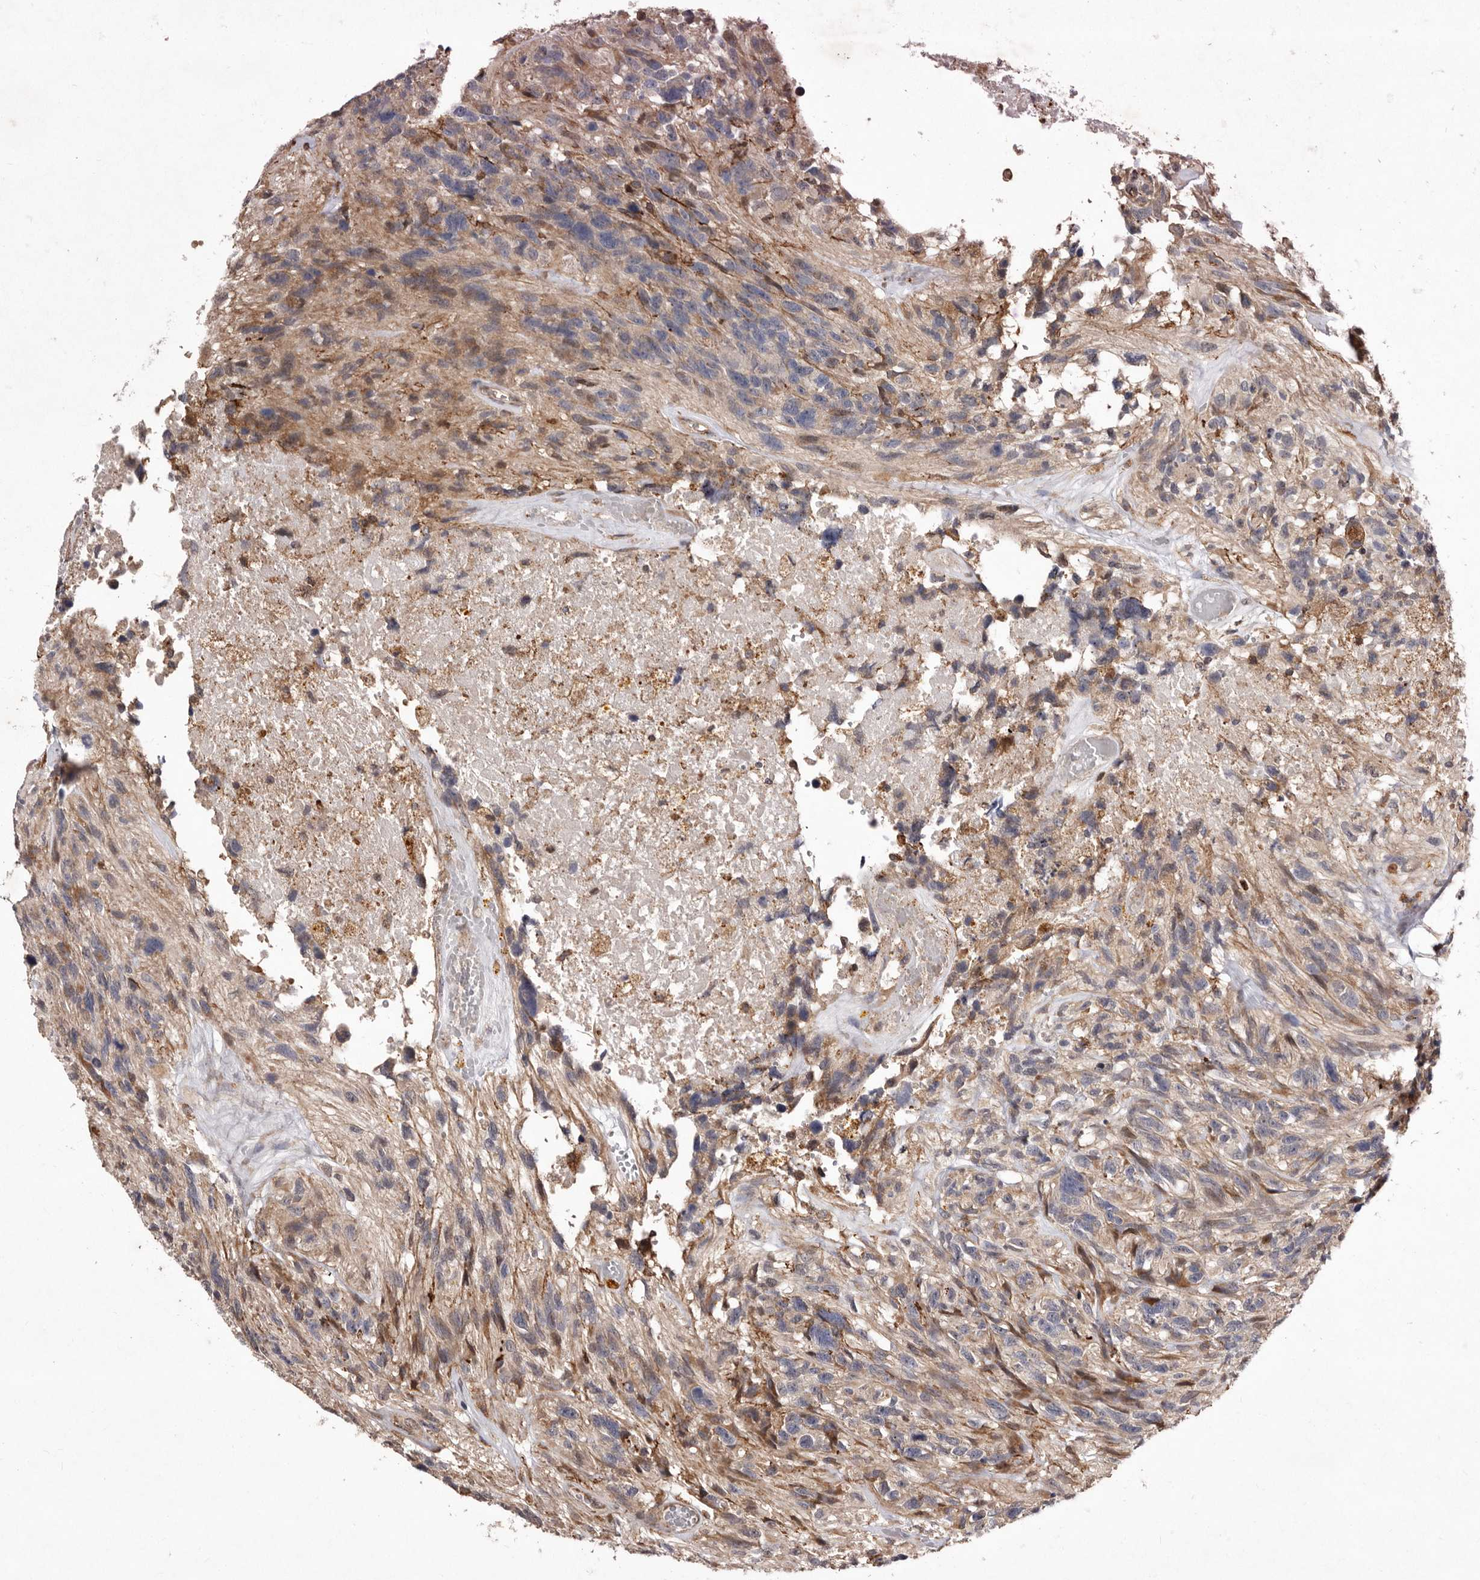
{"staining": {"intensity": "weak", "quantity": "<25%", "location": "cytoplasmic/membranous"}, "tissue": "glioma", "cell_type": "Tumor cells", "image_type": "cancer", "snomed": [{"axis": "morphology", "description": "Glioma, malignant, High grade"}, {"axis": "topography", "description": "Brain"}], "caption": "Immunohistochemistry of malignant glioma (high-grade) exhibits no positivity in tumor cells. Brightfield microscopy of immunohistochemistry (IHC) stained with DAB (3,3'-diaminobenzidine) (brown) and hematoxylin (blue), captured at high magnification.", "gene": "RRM2B", "patient": {"sex": "male", "age": 69}}